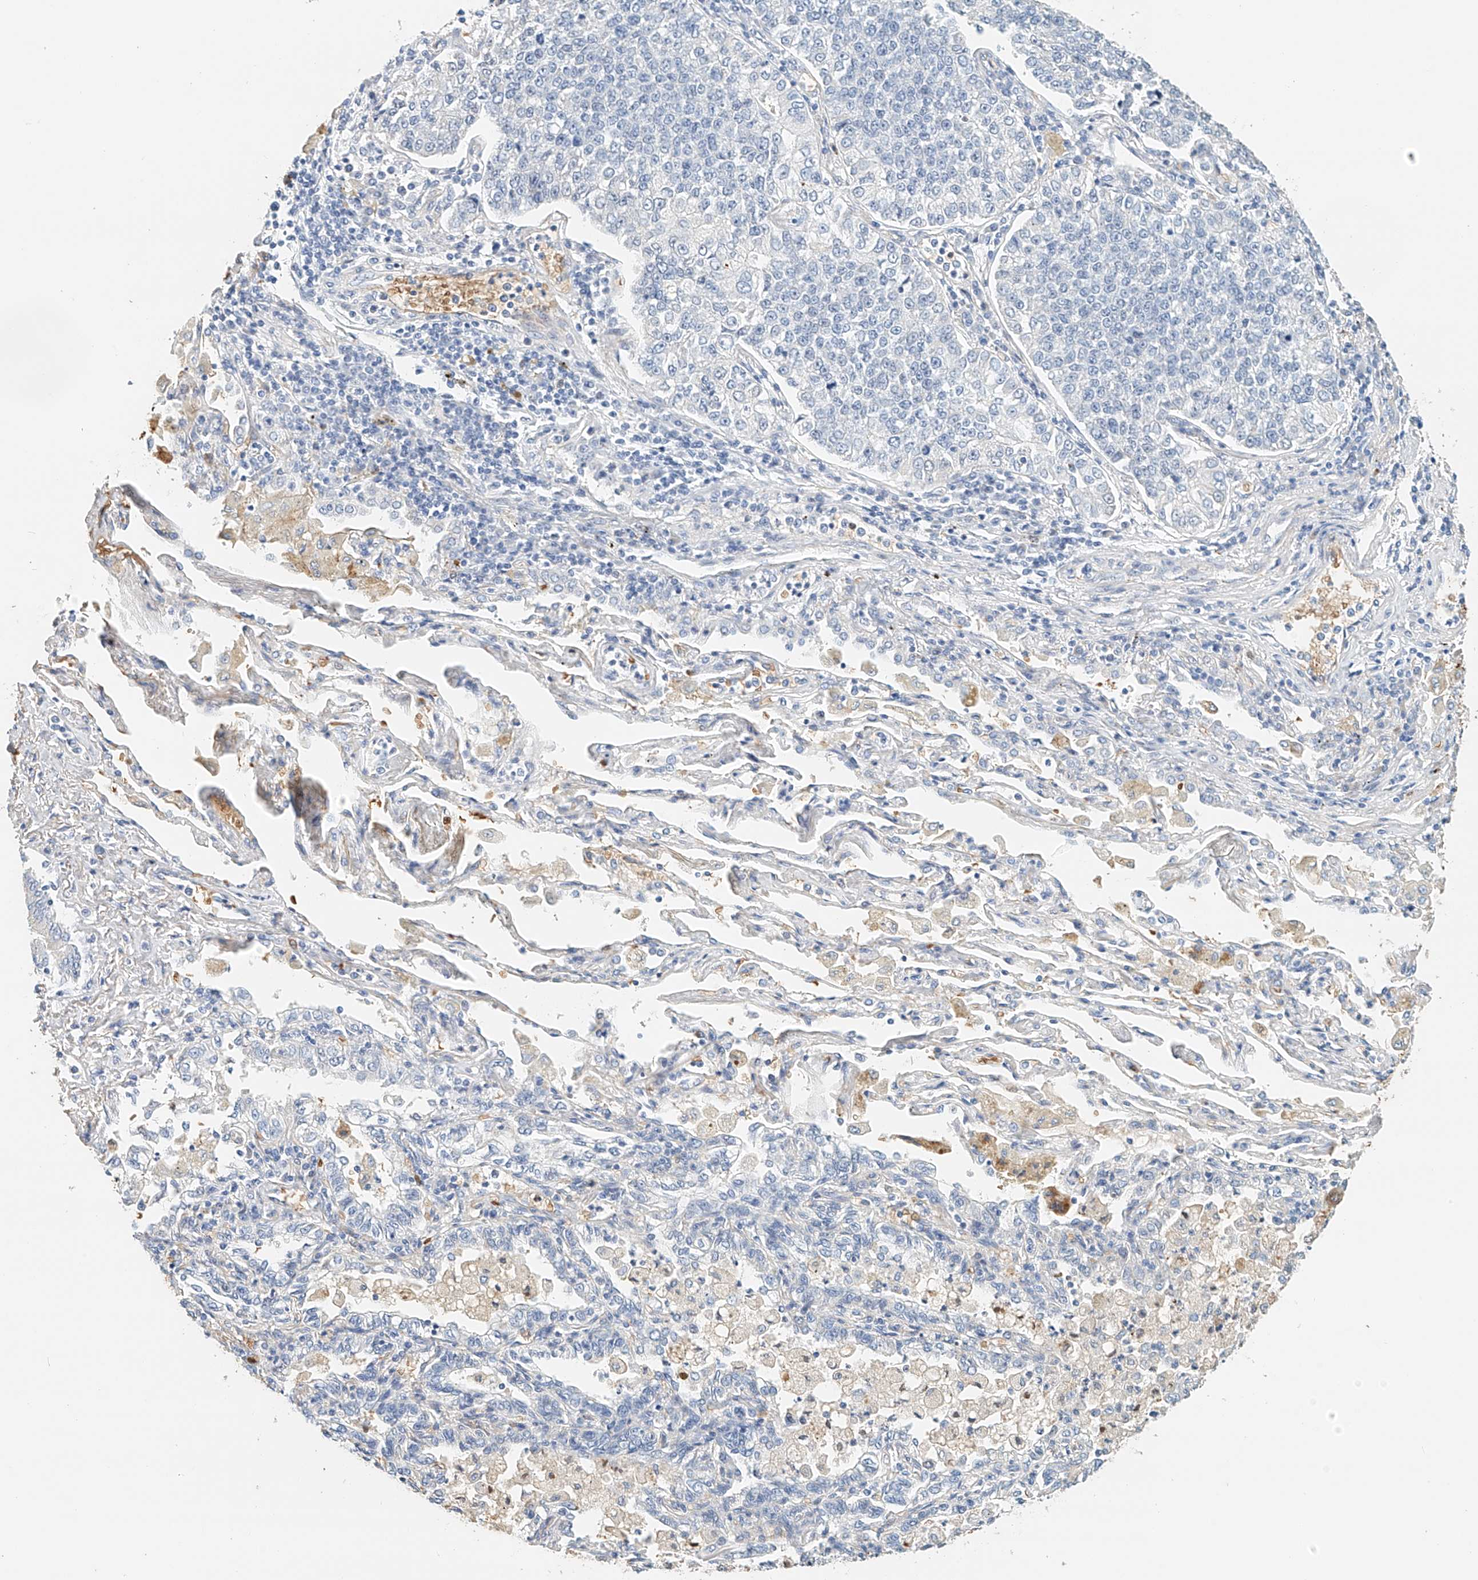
{"staining": {"intensity": "negative", "quantity": "none", "location": "none"}, "tissue": "lung cancer", "cell_type": "Tumor cells", "image_type": "cancer", "snomed": [{"axis": "morphology", "description": "Adenocarcinoma, NOS"}, {"axis": "topography", "description": "Lung"}], "caption": "Tumor cells are negative for brown protein staining in lung adenocarcinoma. (DAB immunohistochemistry visualized using brightfield microscopy, high magnification).", "gene": "RCAN3", "patient": {"sex": "male", "age": 49}}